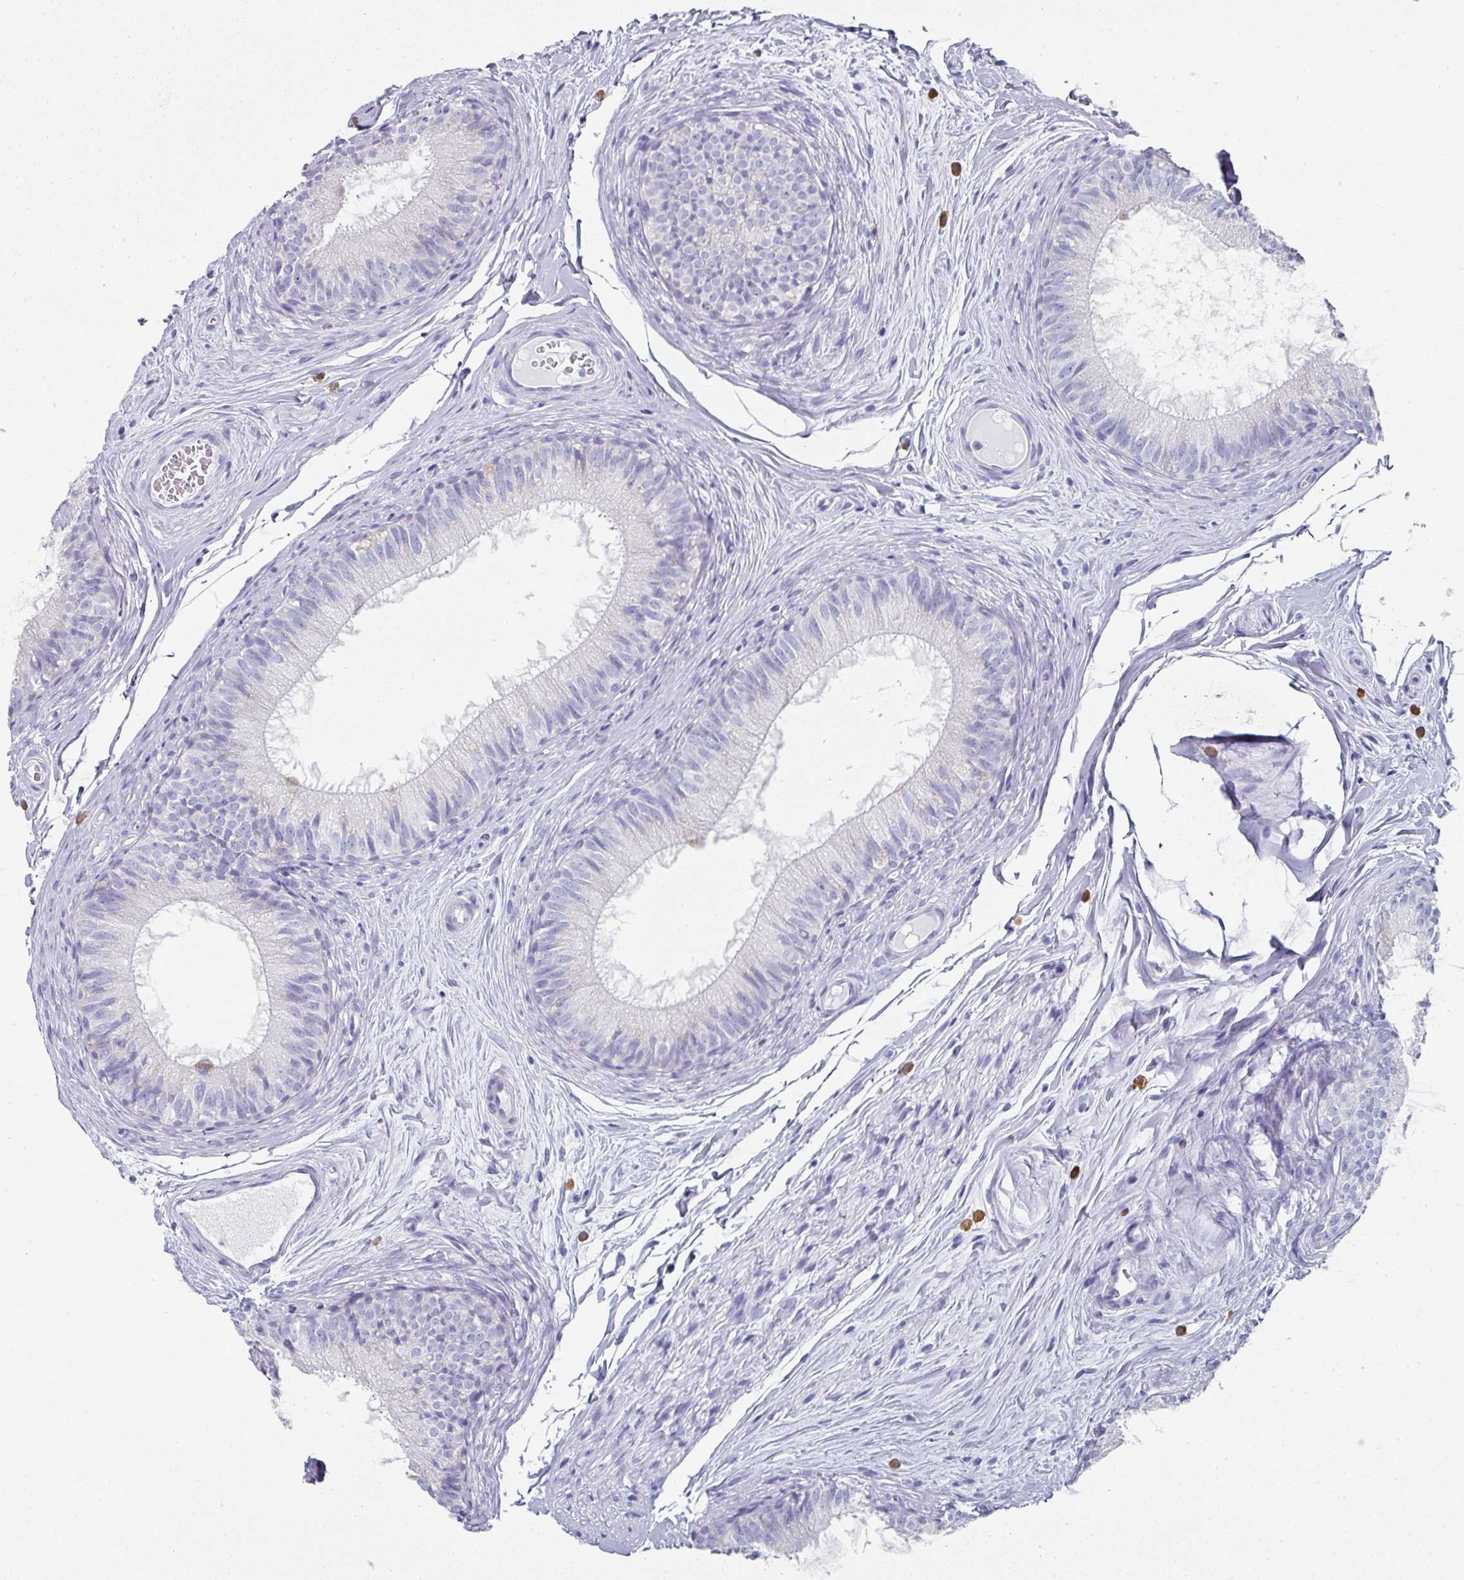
{"staining": {"intensity": "negative", "quantity": "none", "location": "none"}, "tissue": "epididymis", "cell_type": "Glandular cells", "image_type": "normal", "snomed": [{"axis": "morphology", "description": "Normal tissue, NOS"}, {"axis": "topography", "description": "Epididymis"}], "caption": "This is a photomicrograph of IHC staining of normal epididymis, which shows no positivity in glandular cells. (DAB (3,3'-diaminobenzidine) immunohistochemistry with hematoxylin counter stain).", "gene": "SETBP1", "patient": {"sex": "male", "age": 25}}